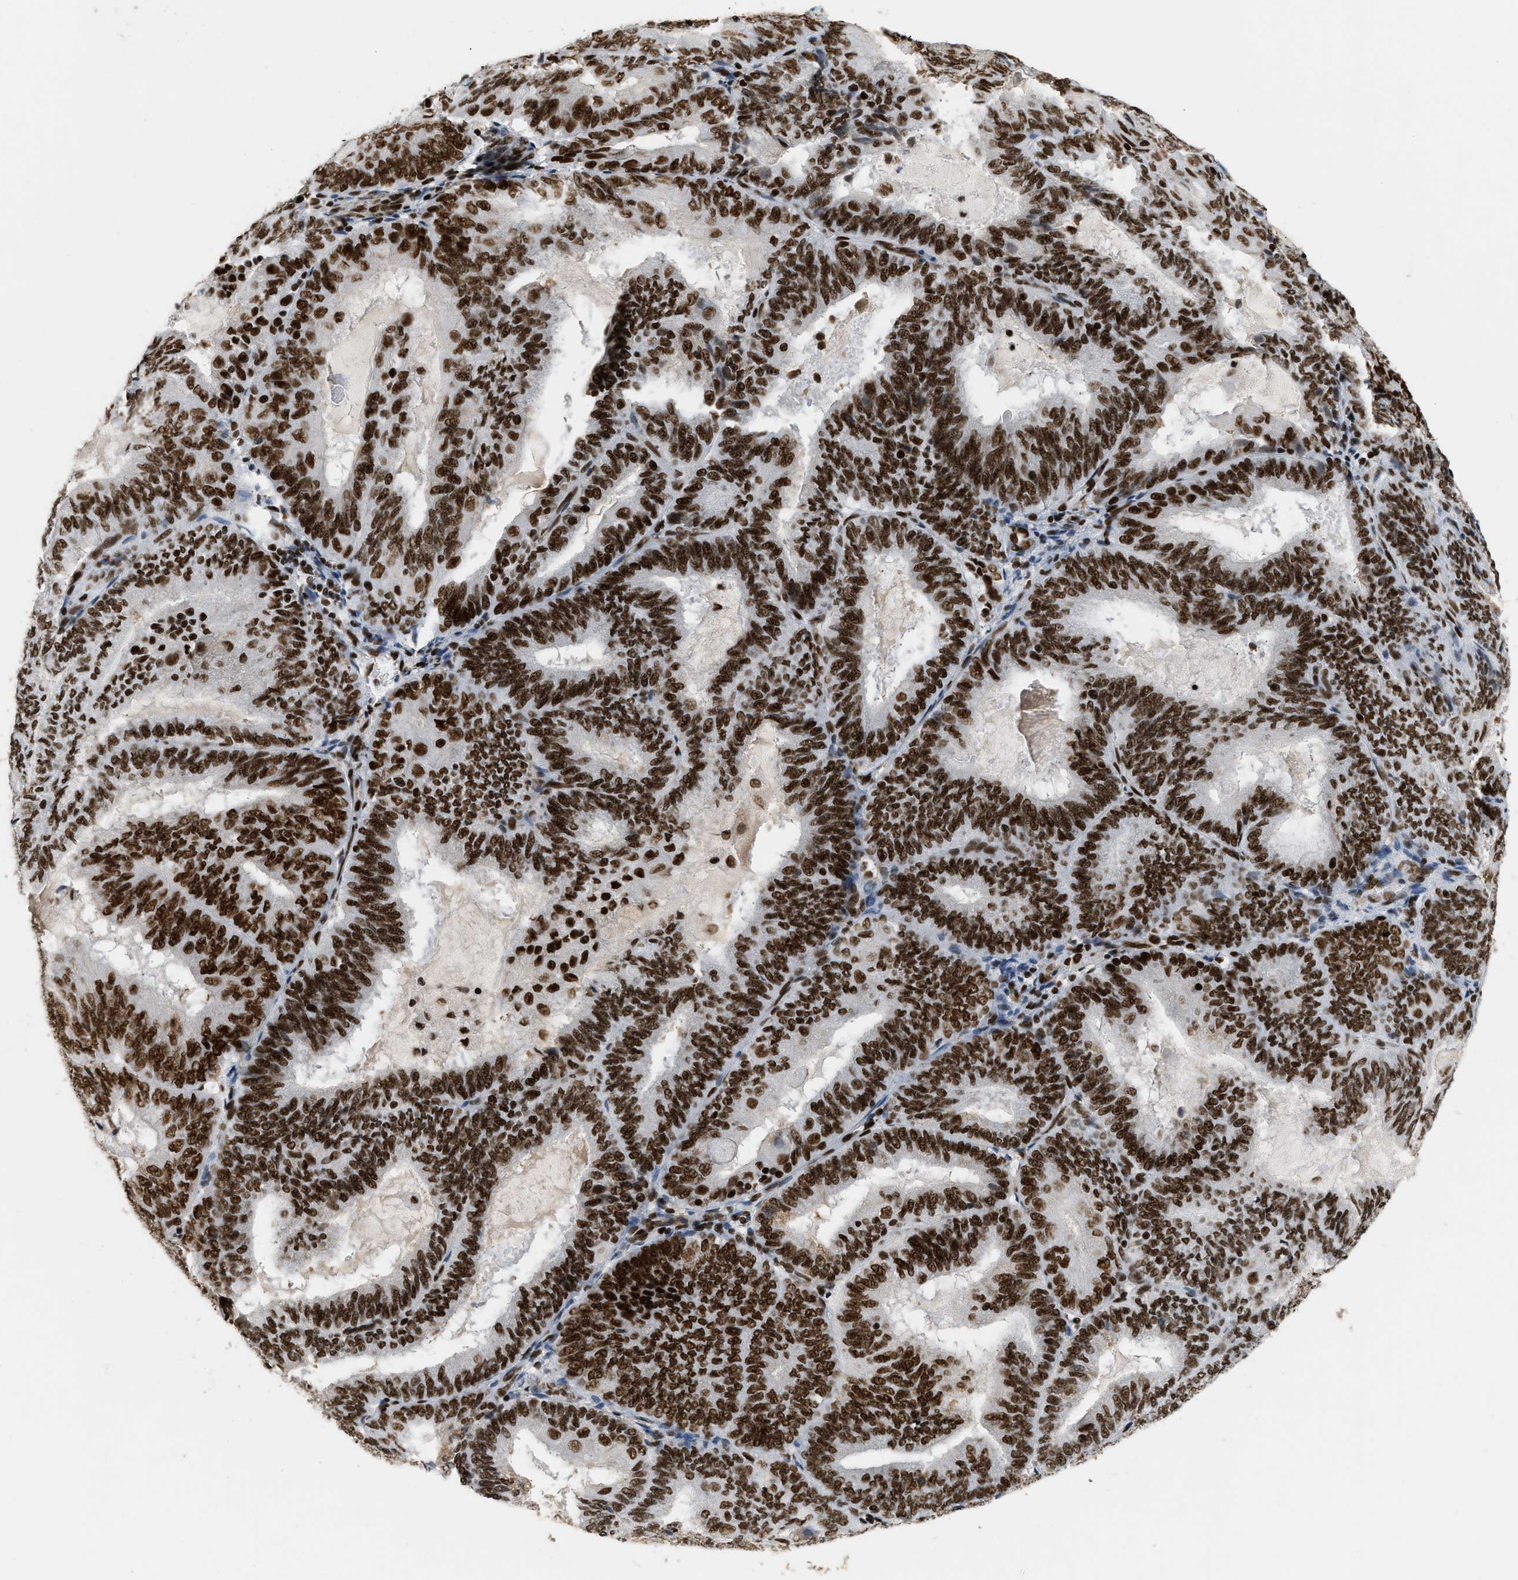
{"staining": {"intensity": "strong", "quantity": ">75%", "location": "nuclear"}, "tissue": "endometrial cancer", "cell_type": "Tumor cells", "image_type": "cancer", "snomed": [{"axis": "morphology", "description": "Adenocarcinoma, NOS"}, {"axis": "topography", "description": "Endometrium"}], "caption": "Immunohistochemistry (IHC) micrograph of neoplastic tissue: human endometrial cancer (adenocarcinoma) stained using IHC reveals high levels of strong protein expression localized specifically in the nuclear of tumor cells, appearing as a nuclear brown color.", "gene": "SMARCB1", "patient": {"sex": "female", "age": 81}}